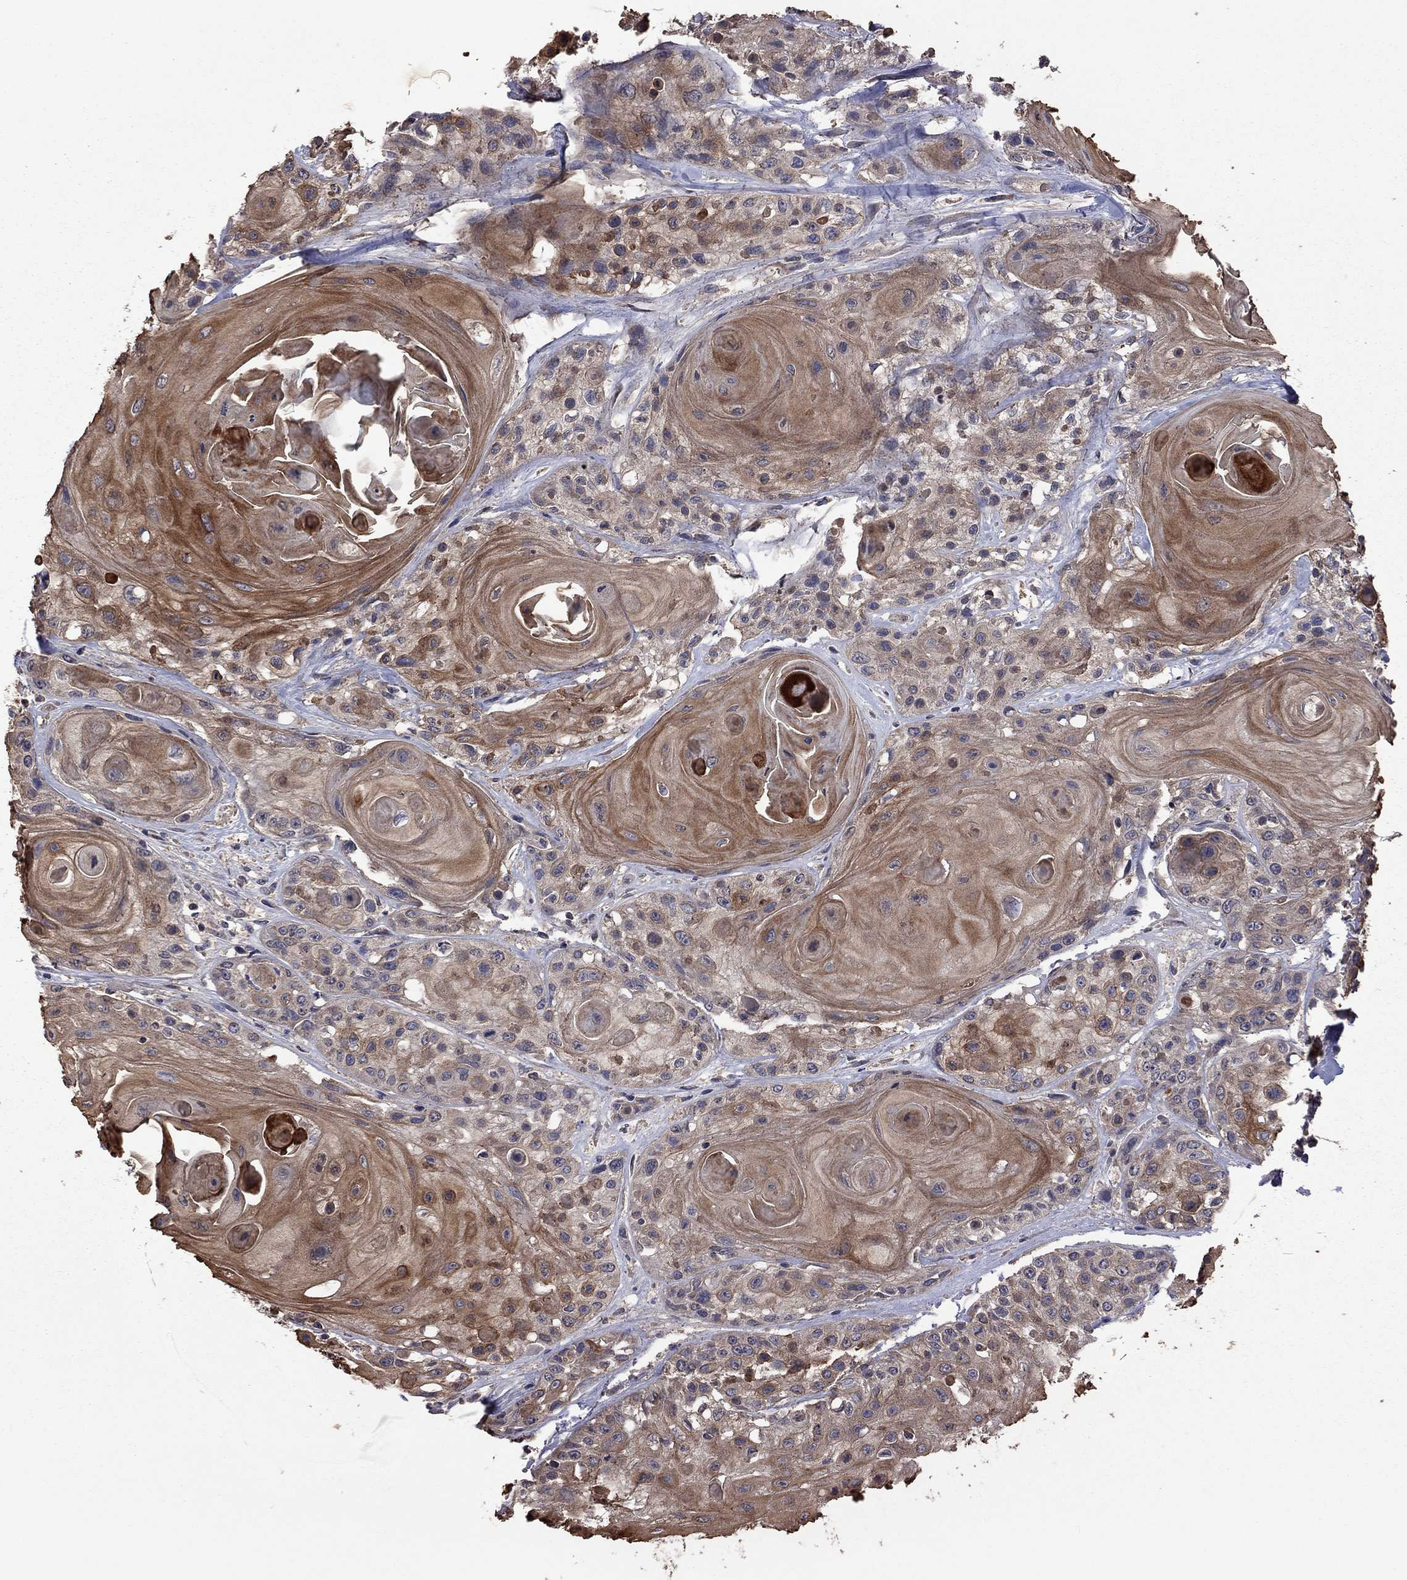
{"staining": {"intensity": "strong", "quantity": "25%-75%", "location": "cytoplasmic/membranous"}, "tissue": "head and neck cancer", "cell_type": "Tumor cells", "image_type": "cancer", "snomed": [{"axis": "morphology", "description": "Squamous cell carcinoma, NOS"}, {"axis": "topography", "description": "Head-Neck"}], "caption": "Protein expression by immunohistochemistry displays strong cytoplasmic/membranous positivity in approximately 25%-75% of tumor cells in head and neck cancer.", "gene": "TSNARE1", "patient": {"sex": "female", "age": 59}}